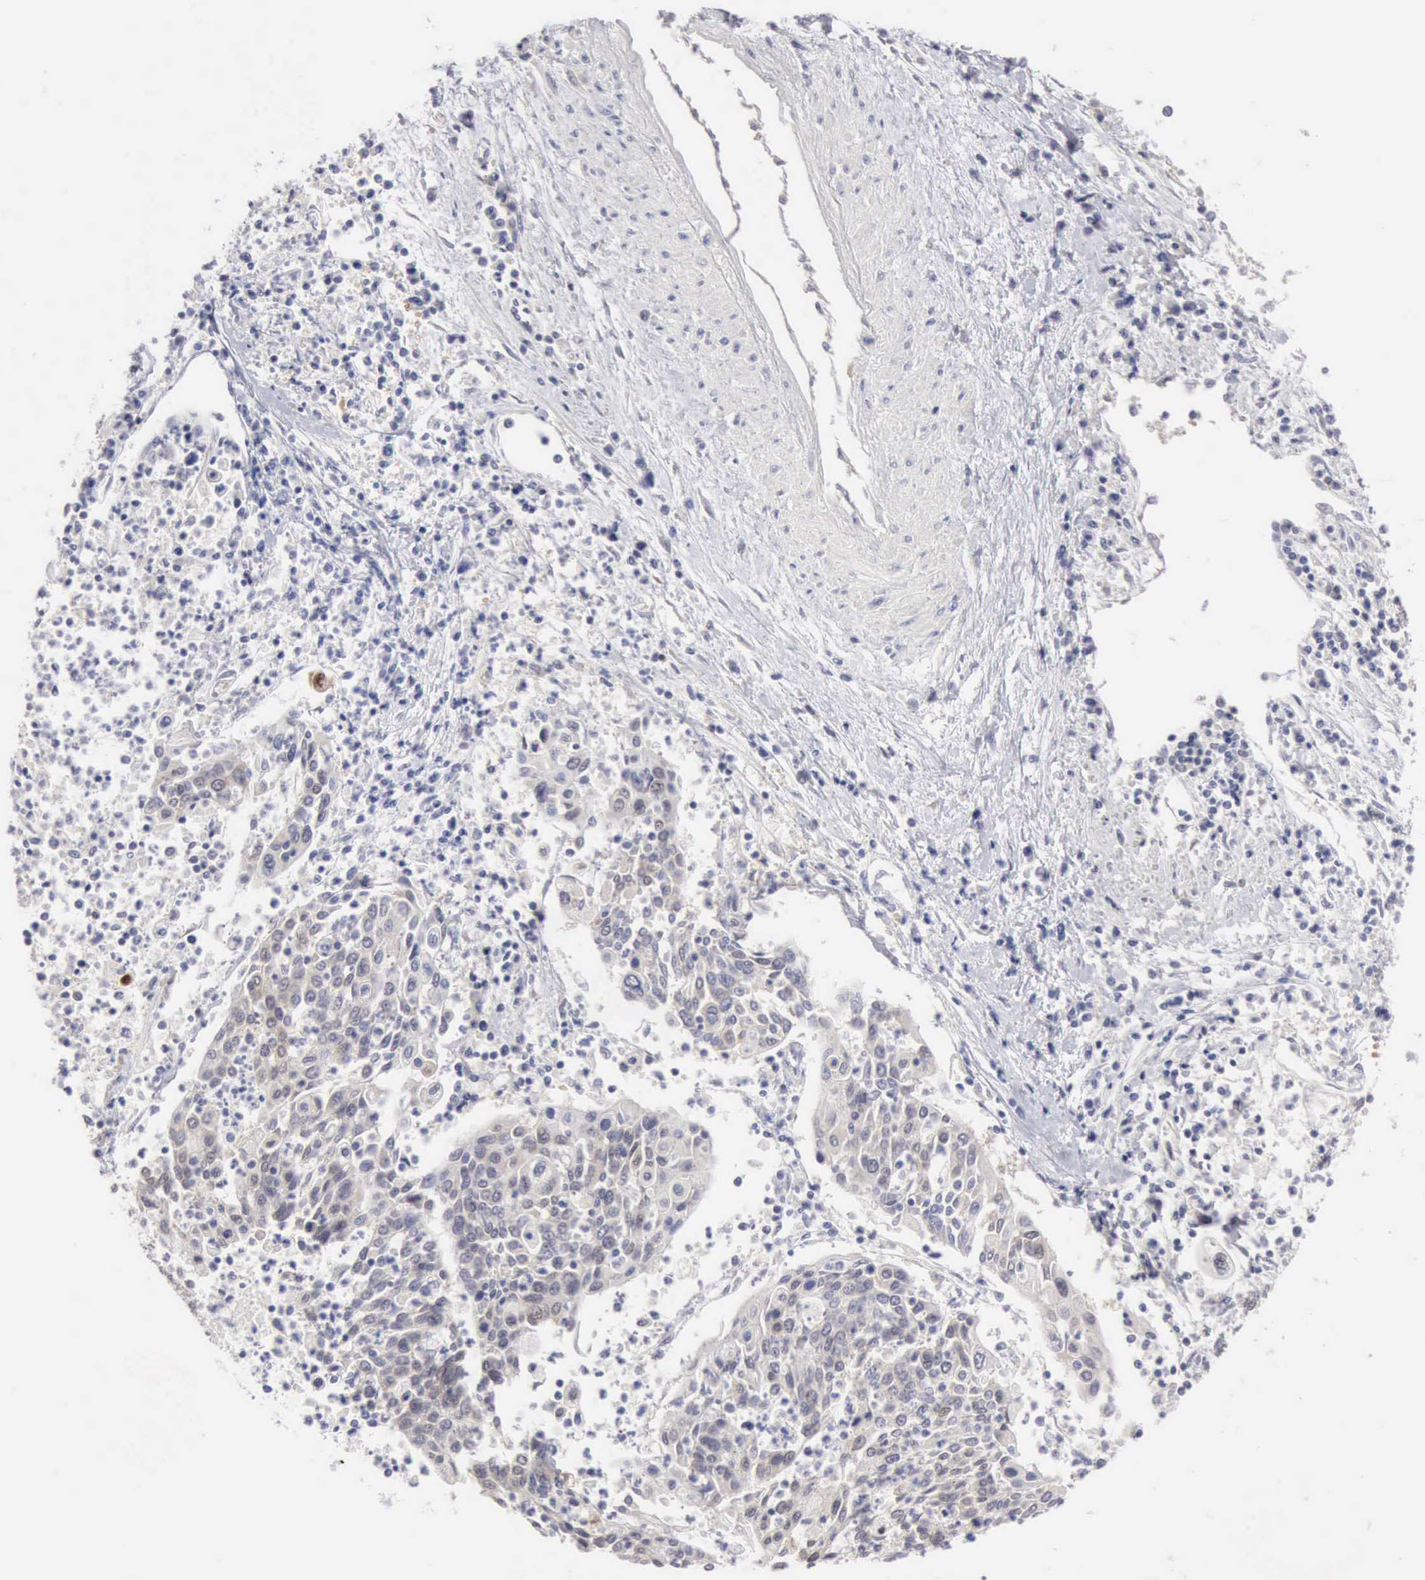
{"staining": {"intensity": "weak", "quantity": ">75%", "location": "cytoplasmic/membranous"}, "tissue": "cervical cancer", "cell_type": "Tumor cells", "image_type": "cancer", "snomed": [{"axis": "morphology", "description": "Squamous cell carcinoma, NOS"}, {"axis": "topography", "description": "Cervix"}], "caption": "IHC of human cervical squamous cell carcinoma reveals low levels of weak cytoplasmic/membranous positivity in about >75% of tumor cells.", "gene": "PTGR2", "patient": {"sex": "female", "age": 40}}